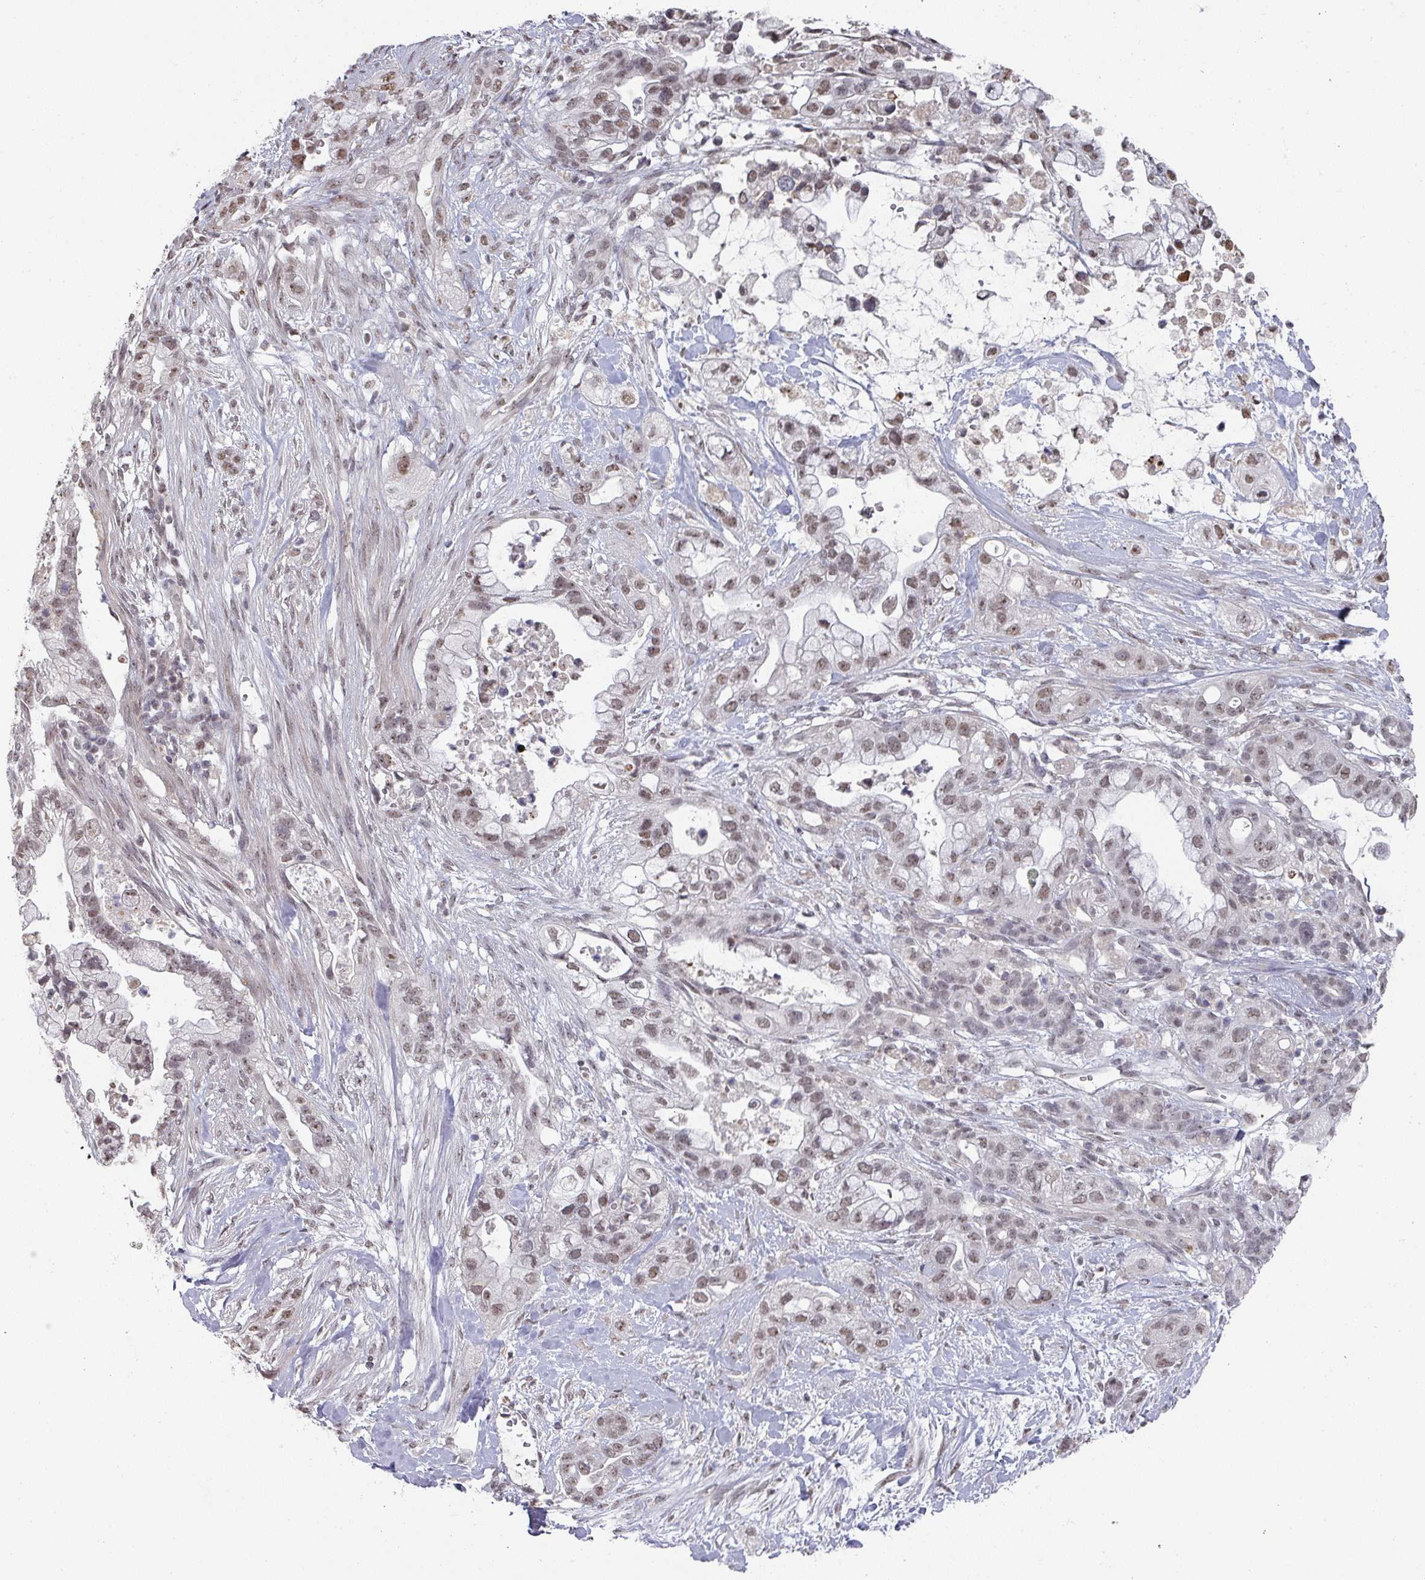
{"staining": {"intensity": "weak", "quantity": ">75%", "location": "nuclear"}, "tissue": "pancreatic cancer", "cell_type": "Tumor cells", "image_type": "cancer", "snomed": [{"axis": "morphology", "description": "Adenocarcinoma, NOS"}, {"axis": "topography", "description": "Pancreas"}], "caption": "Tumor cells display weak nuclear staining in approximately >75% of cells in pancreatic cancer (adenocarcinoma). (Brightfield microscopy of DAB IHC at high magnification).", "gene": "ZNF654", "patient": {"sex": "male", "age": 44}}